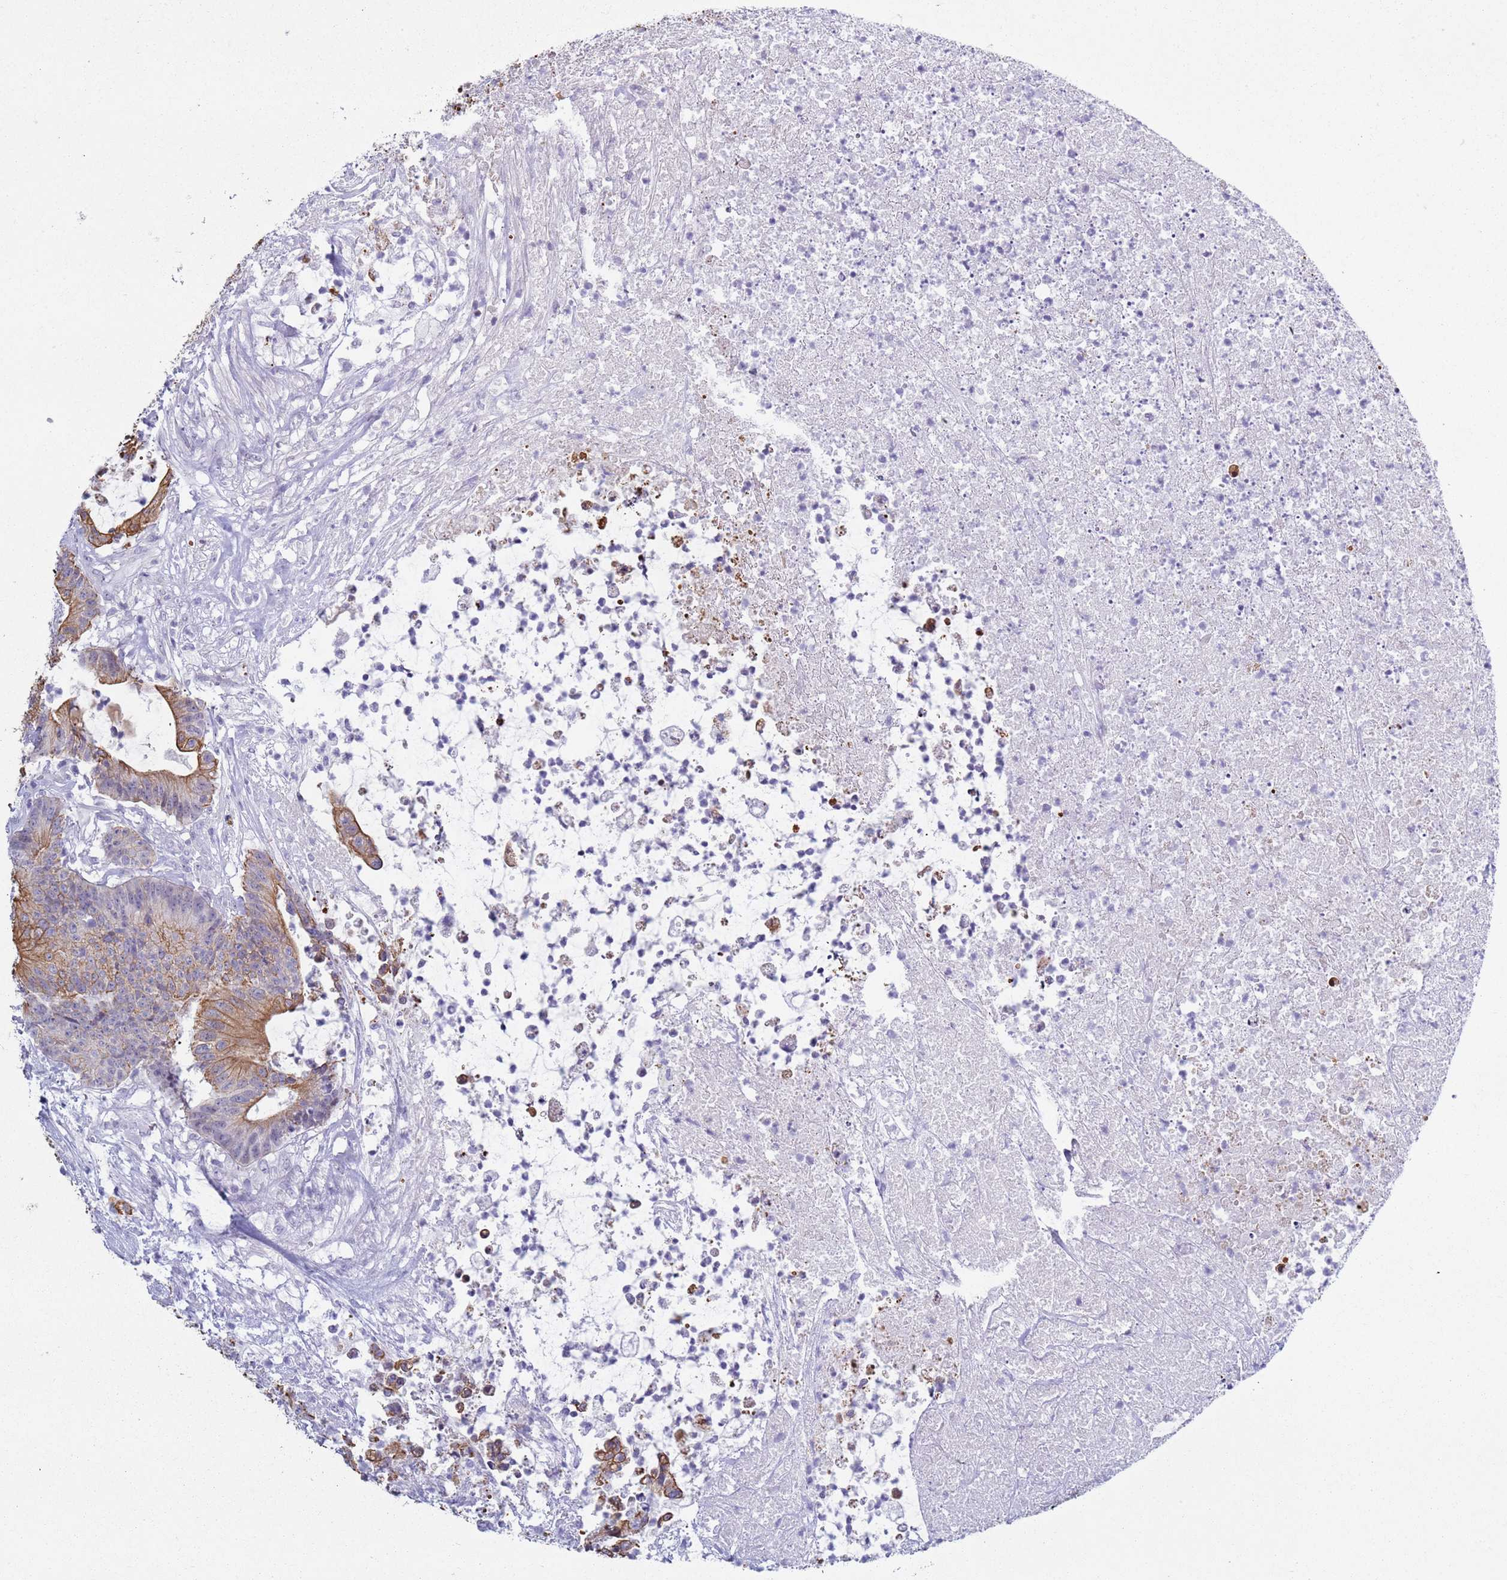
{"staining": {"intensity": "moderate", "quantity": "25%-75%", "location": "cytoplasmic/membranous"}, "tissue": "colorectal cancer", "cell_type": "Tumor cells", "image_type": "cancer", "snomed": [{"axis": "morphology", "description": "Adenocarcinoma, NOS"}, {"axis": "topography", "description": "Colon"}], "caption": "There is medium levels of moderate cytoplasmic/membranous positivity in tumor cells of colorectal adenocarcinoma, as demonstrated by immunohistochemical staining (brown color).", "gene": "NPAP1", "patient": {"sex": "female", "age": 84}}